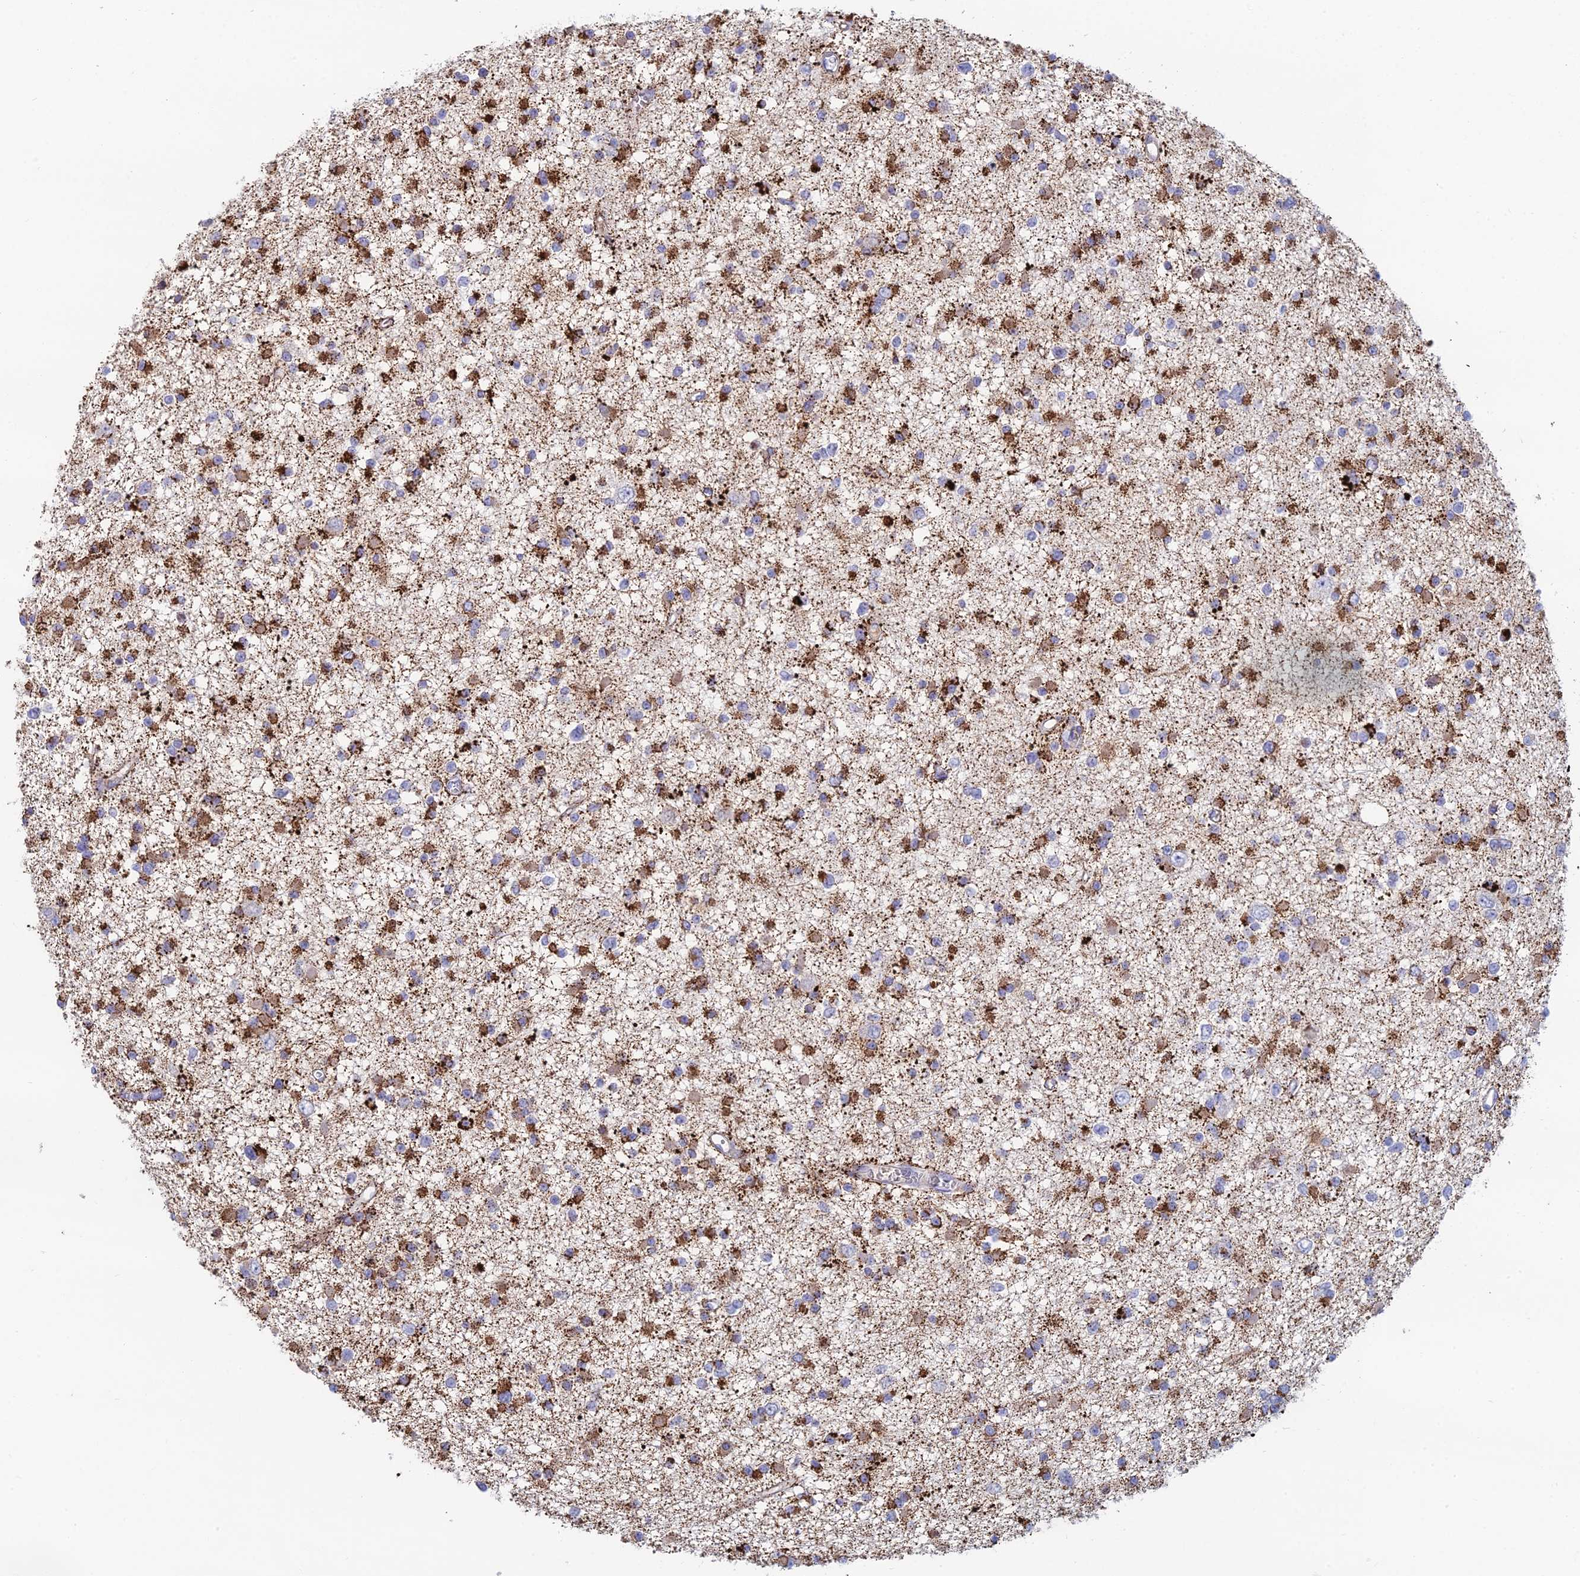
{"staining": {"intensity": "strong", "quantity": "25%-75%", "location": "cytoplasmic/membranous"}, "tissue": "glioma", "cell_type": "Tumor cells", "image_type": "cancer", "snomed": [{"axis": "morphology", "description": "Glioma, malignant, Low grade"}, {"axis": "topography", "description": "Brain"}], "caption": "An immunohistochemistry photomicrograph of tumor tissue is shown. Protein staining in brown shows strong cytoplasmic/membranous positivity in glioma within tumor cells.", "gene": "IFTAP", "patient": {"sex": "female", "age": 22}}